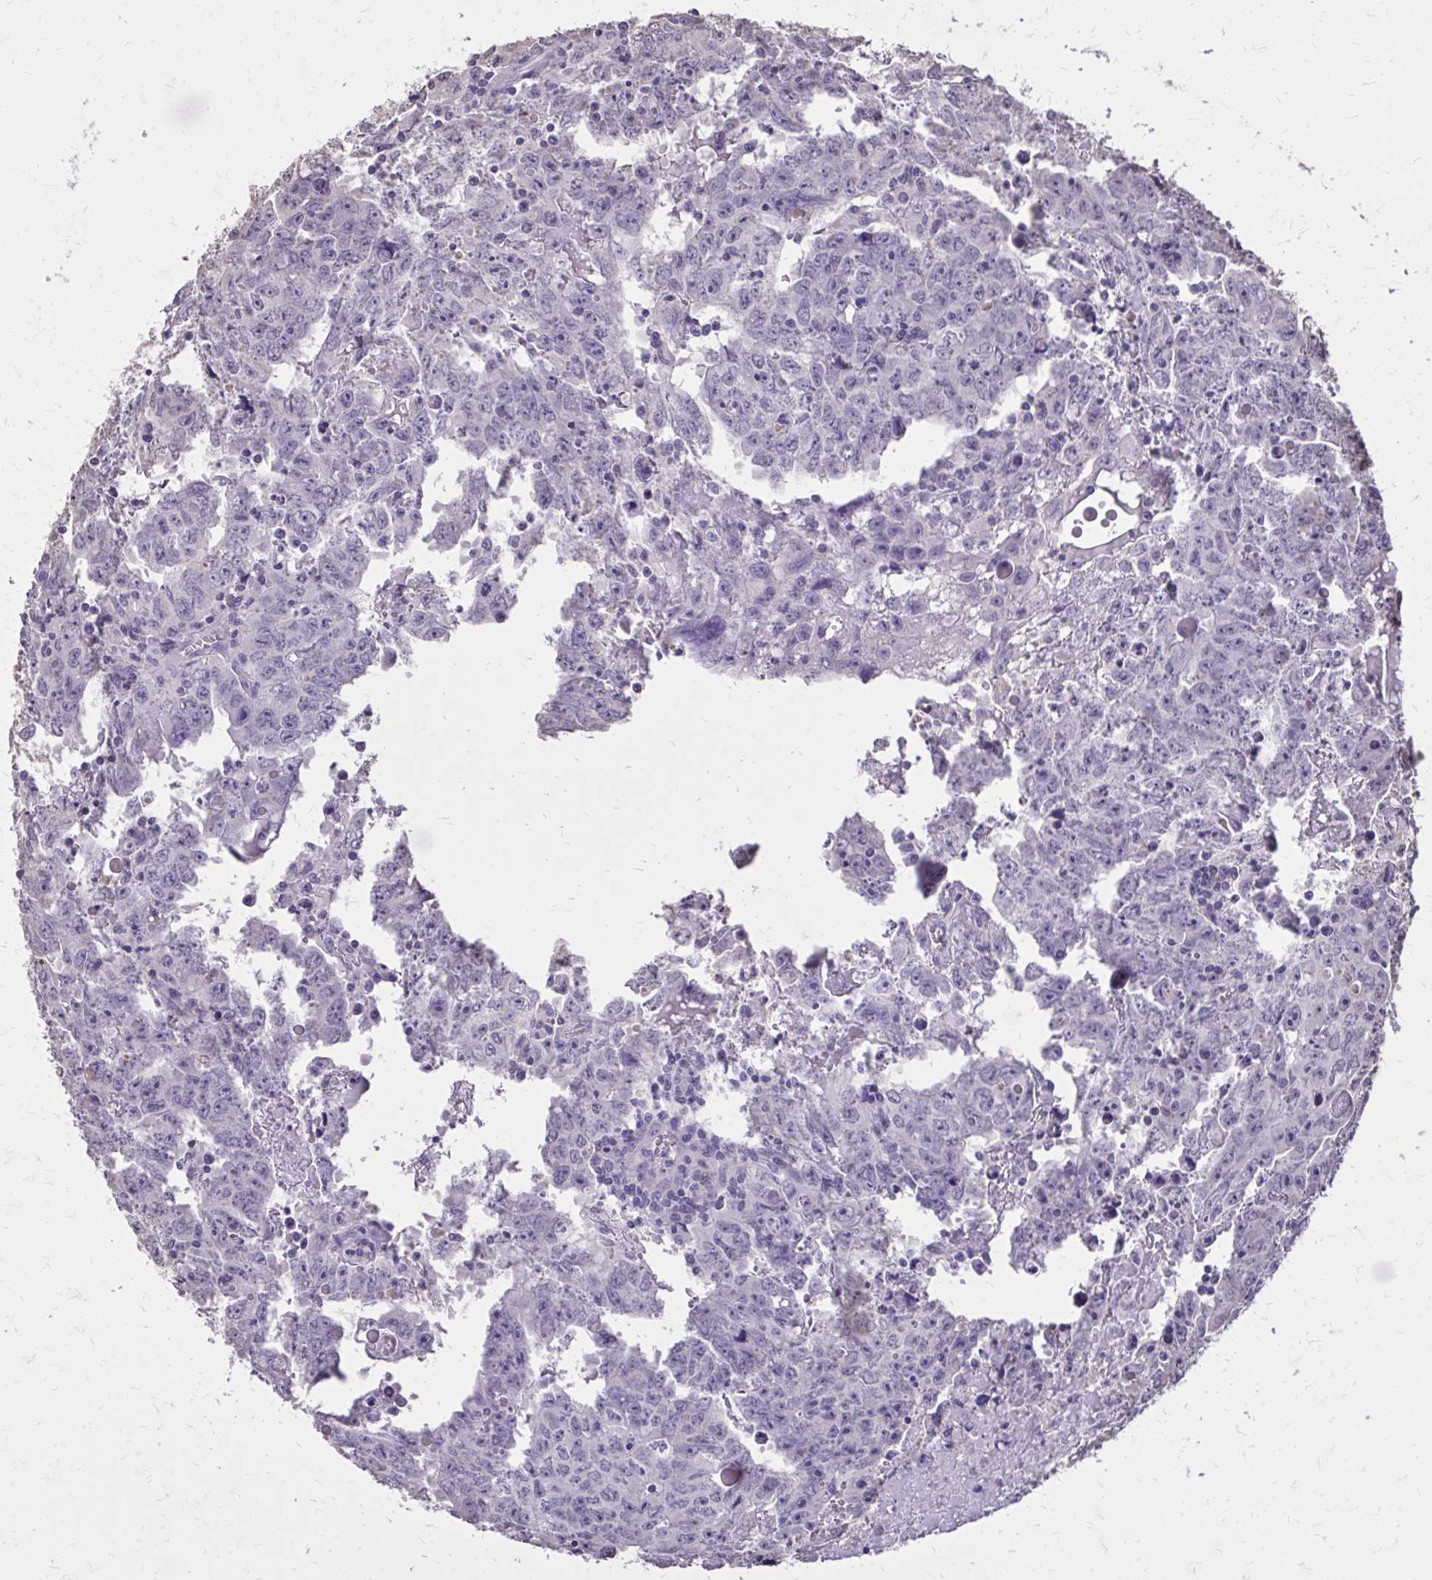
{"staining": {"intensity": "negative", "quantity": "none", "location": "none"}, "tissue": "testis cancer", "cell_type": "Tumor cells", "image_type": "cancer", "snomed": [{"axis": "morphology", "description": "Carcinoma, Embryonal, NOS"}, {"axis": "topography", "description": "Testis"}], "caption": "IHC image of testis cancer stained for a protein (brown), which shows no positivity in tumor cells.", "gene": "AKAP5", "patient": {"sex": "male", "age": 22}}